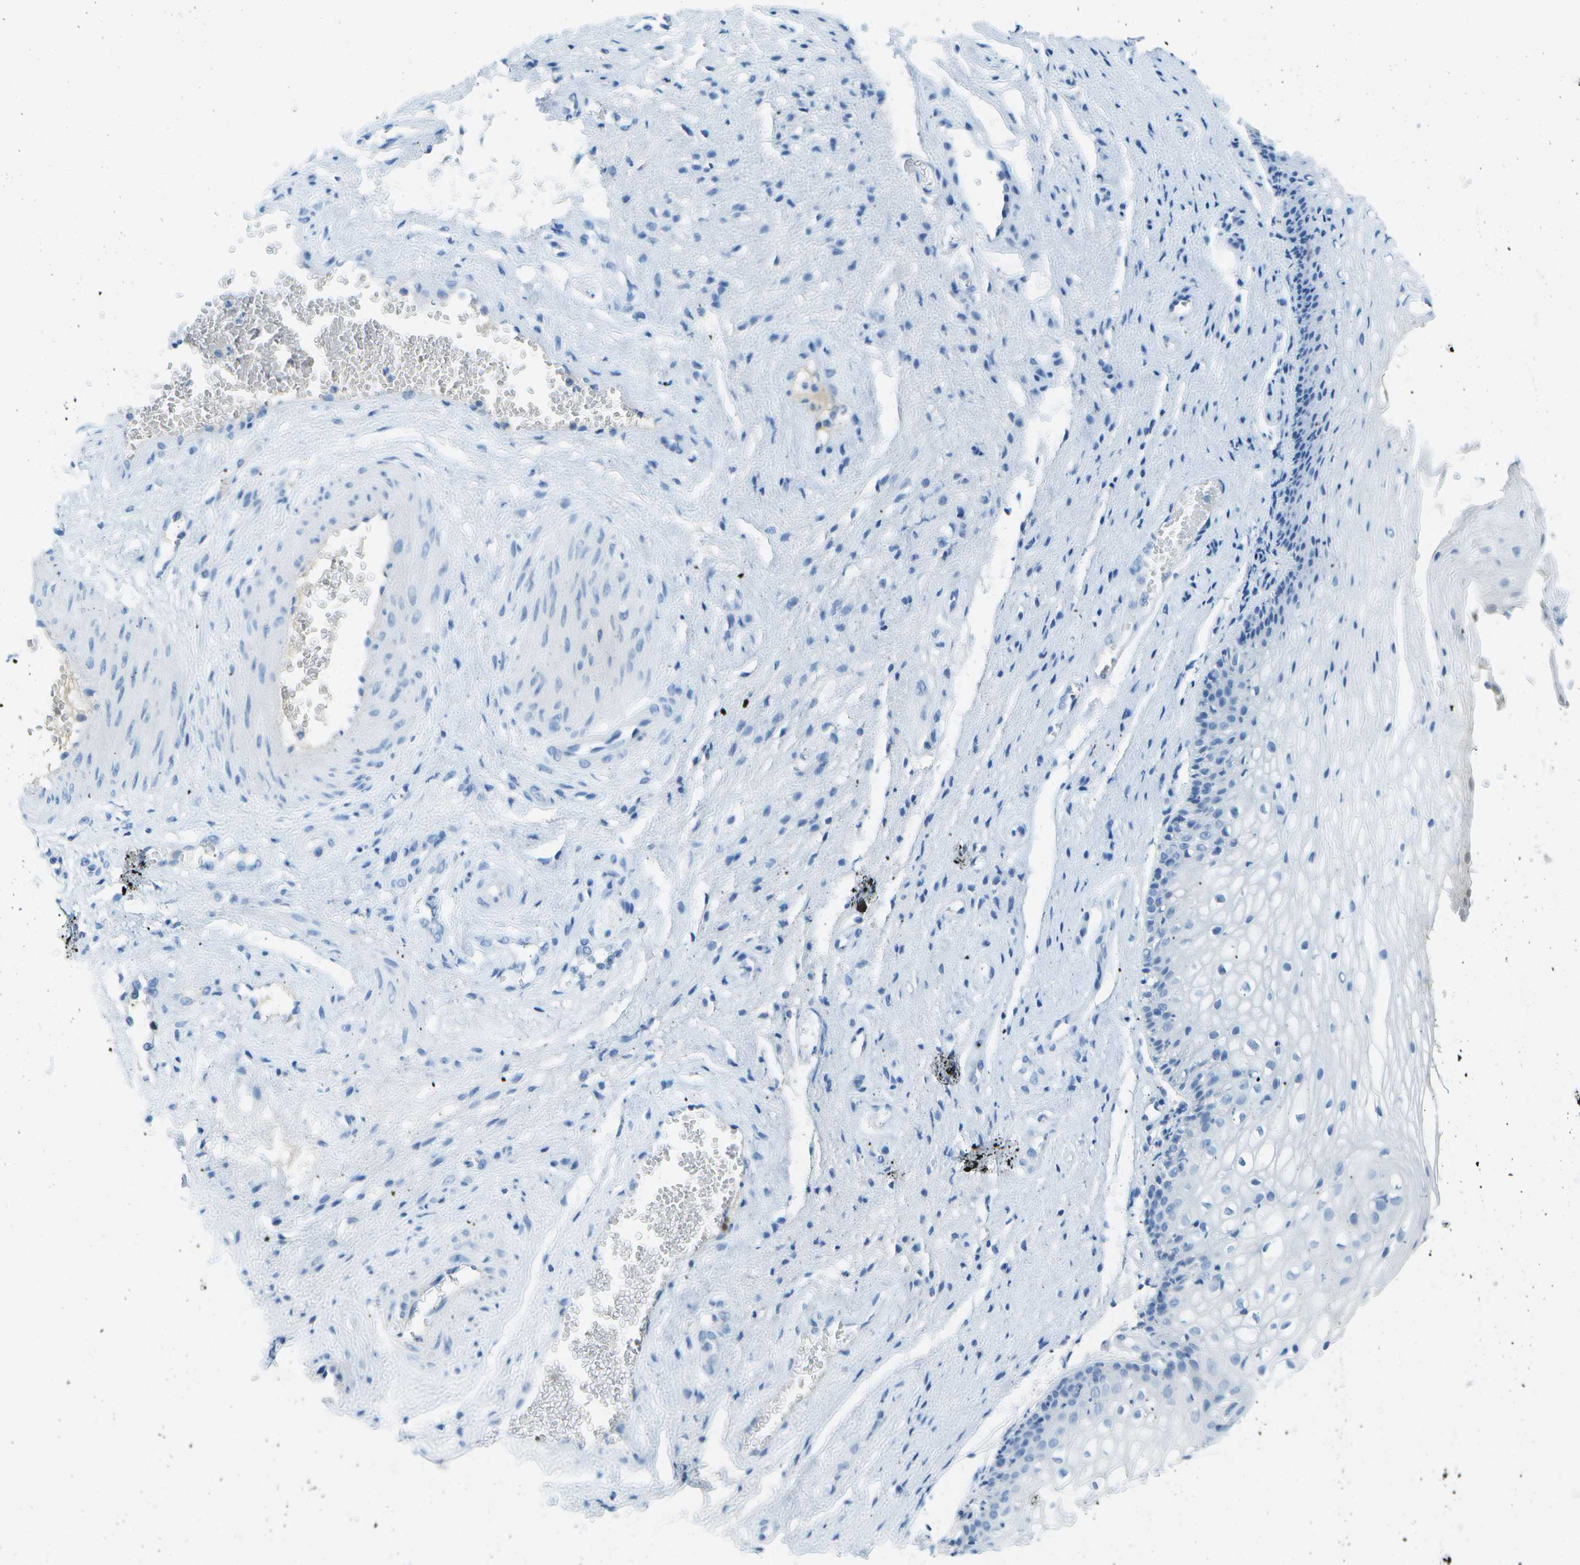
{"staining": {"intensity": "negative", "quantity": "none", "location": "none"}, "tissue": "vagina", "cell_type": "Squamous epithelial cells", "image_type": "normal", "snomed": [{"axis": "morphology", "description": "Normal tissue, NOS"}, {"axis": "topography", "description": "Vagina"}], "caption": "Micrograph shows no significant protein positivity in squamous epithelial cells of benign vagina.", "gene": "C1S", "patient": {"sex": "female", "age": 34}}